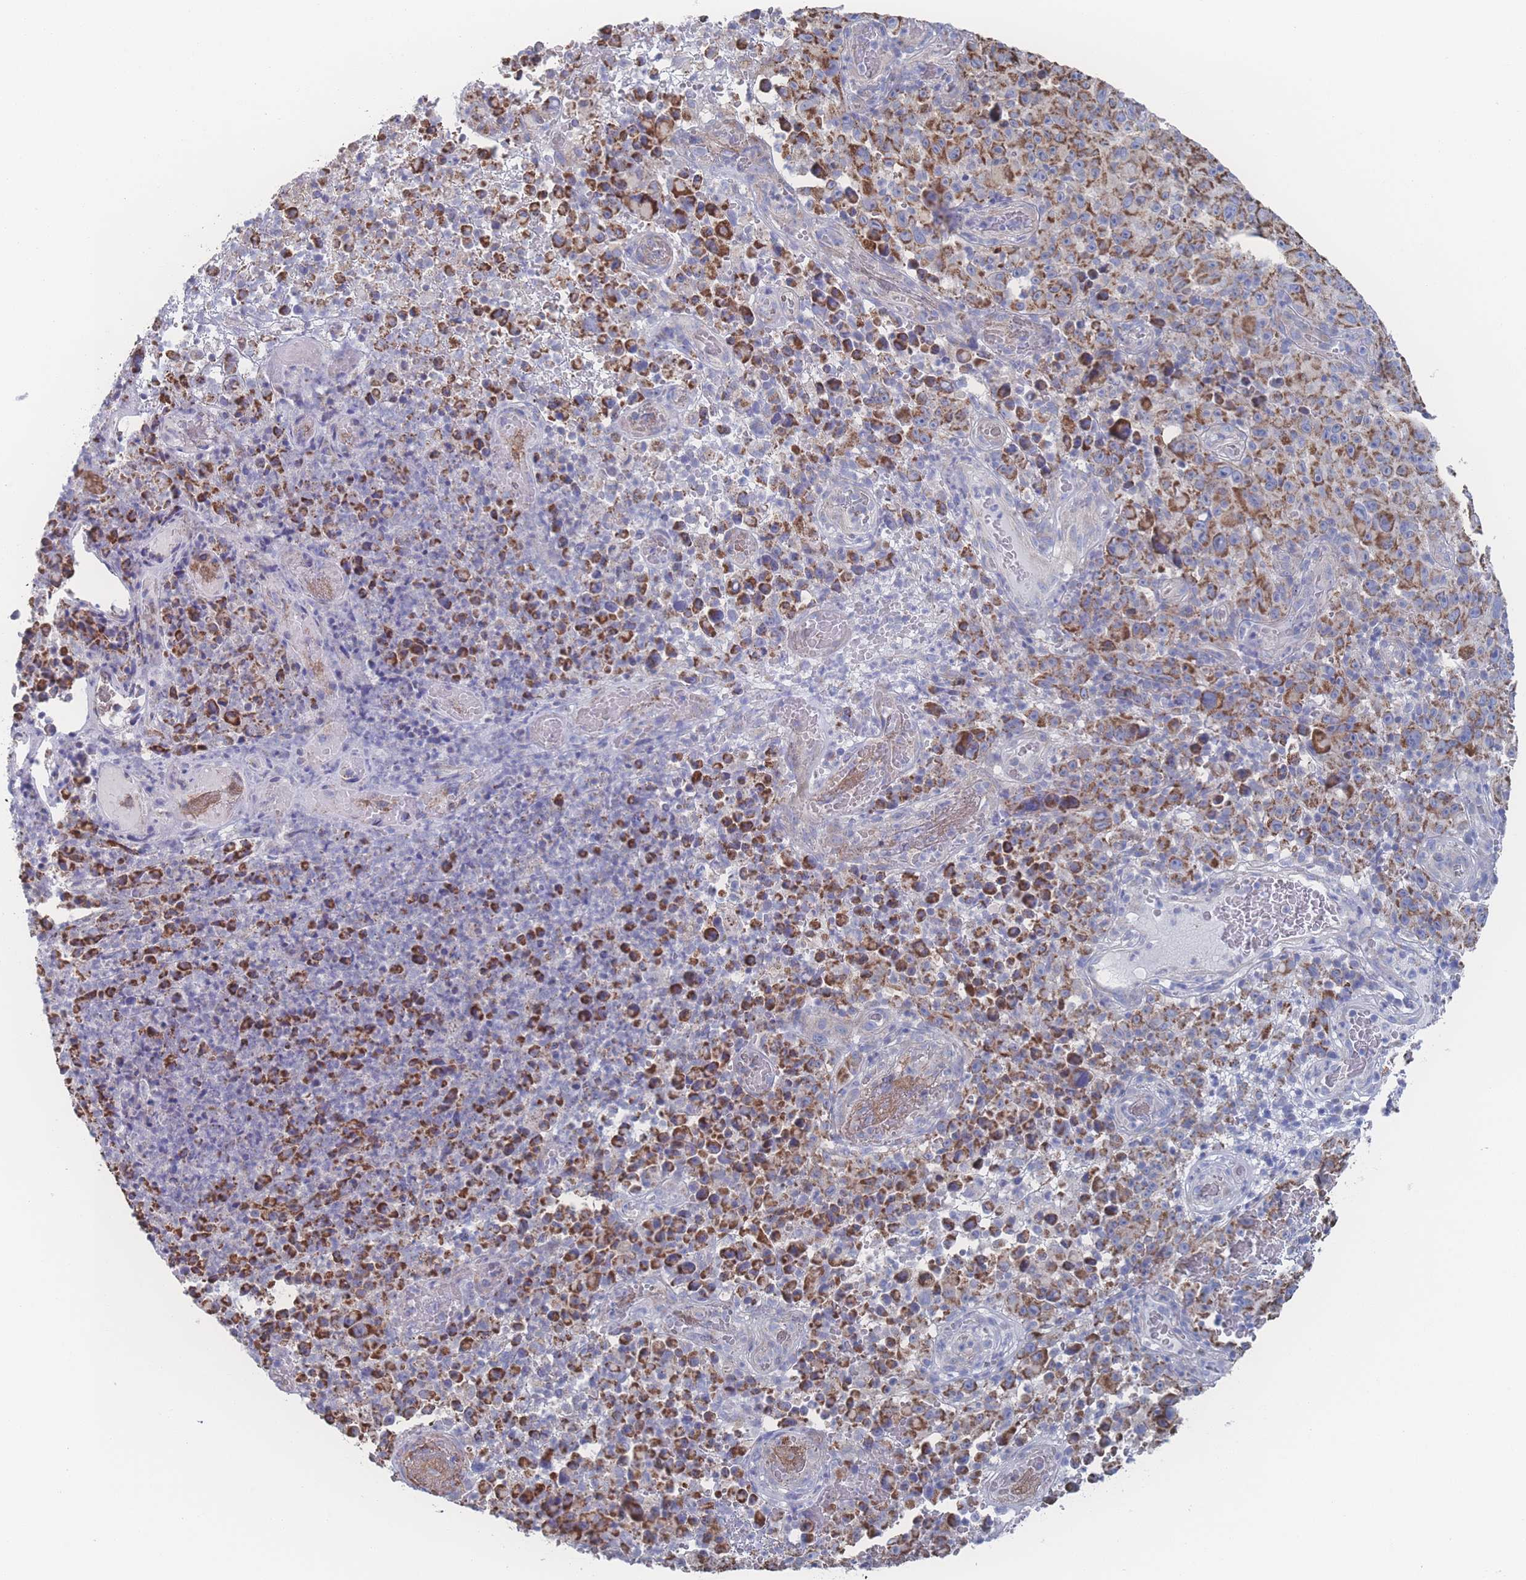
{"staining": {"intensity": "strong", "quantity": "25%-75%", "location": "cytoplasmic/membranous"}, "tissue": "melanoma", "cell_type": "Tumor cells", "image_type": "cancer", "snomed": [{"axis": "morphology", "description": "Malignant melanoma, NOS"}, {"axis": "topography", "description": "Skin"}], "caption": "Immunohistochemical staining of melanoma reveals high levels of strong cytoplasmic/membranous positivity in about 25%-75% of tumor cells.", "gene": "SNPH", "patient": {"sex": "female", "age": 82}}